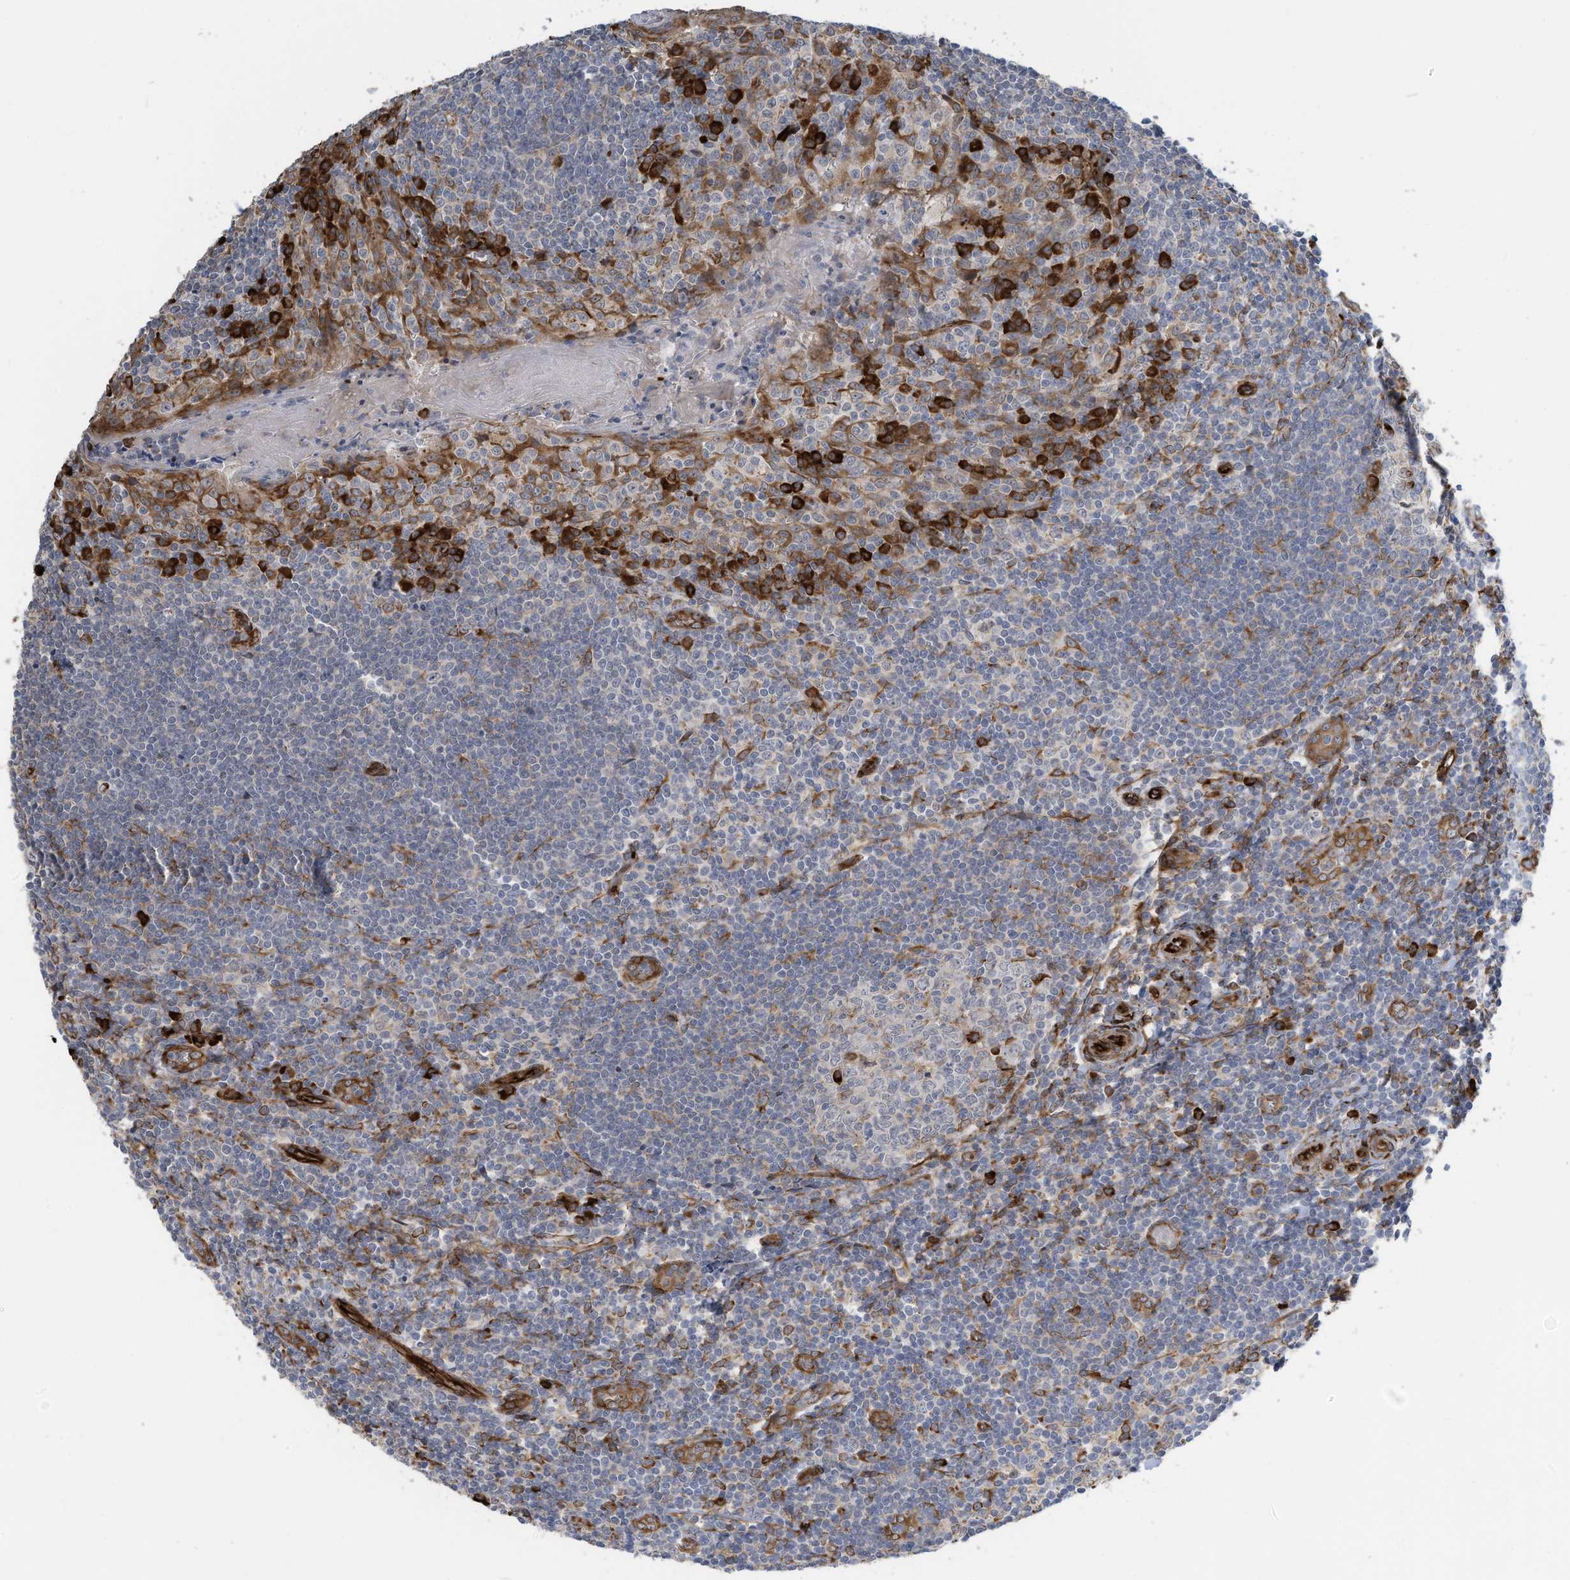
{"staining": {"intensity": "strong", "quantity": "<25%", "location": "cytoplasmic/membranous"}, "tissue": "tonsil", "cell_type": "Germinal center cells", "image_type": "normal", "snomed": [{"axis": "morphology", "description": "Normal tissue, NOS"}, {"axis": "topography", "description": "Tonsil"}], "caption": "Tonsil stained for a protein (brown) demonstrates strong cytoplasmic/membranous positive positivity in approximately <25% of germinal center cells.", "gene": "ZBTB45", "patient": {"sex": "male", "age": 27}}